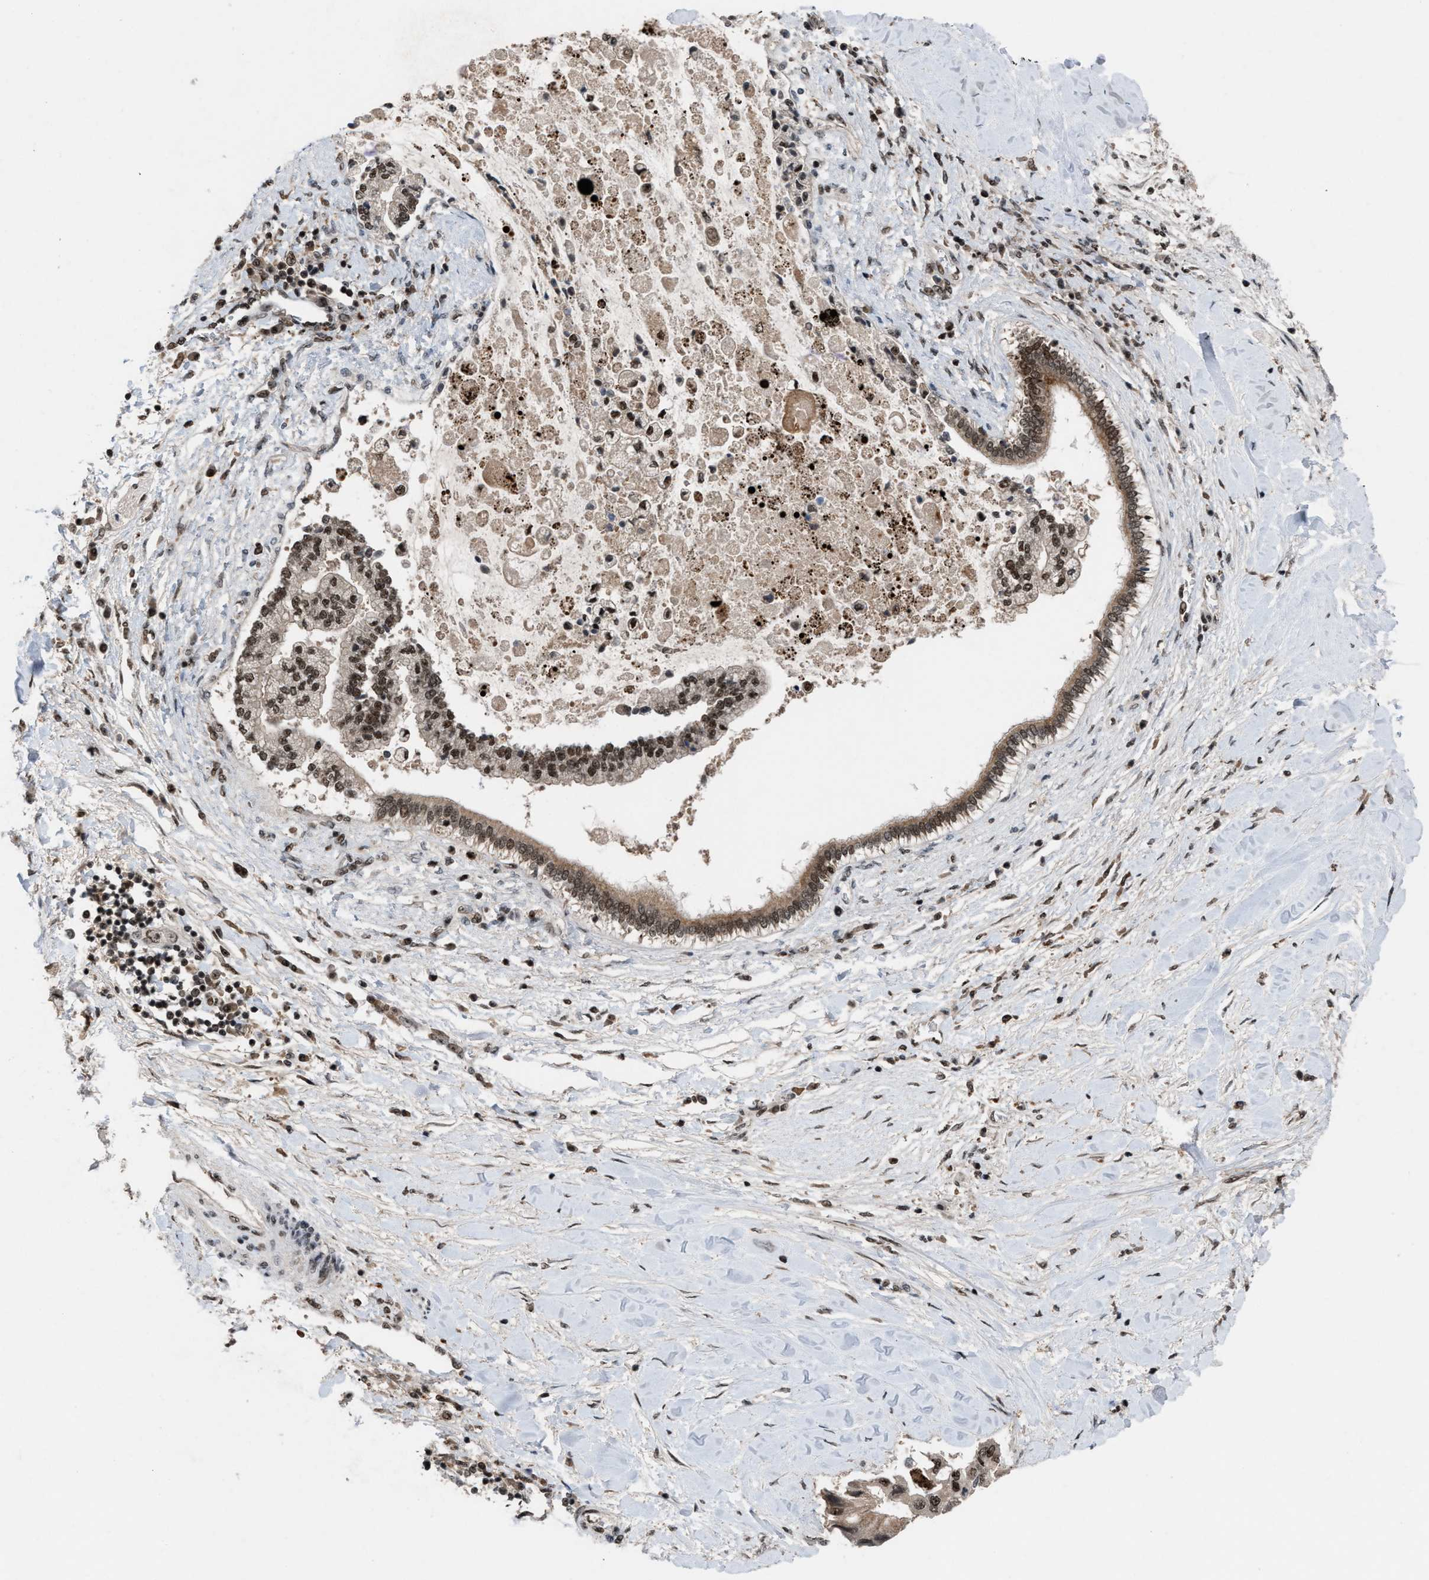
{"staining": {"intensity": "moderate", "quantity": ">75%", "location": "nuclear"}, "tissue": "liver cancer", "cell_type": "Tumor cells", "image_type": "cancer", "snomed": [{"axis": "morphology", "description": "Cholangiocarcinoma"}, {"axis": "topography", "description": "Liver"}], "caption": "IHC (DAB) staining of human liver cancer (cholangiocarcinoma) shows moderate nuclear protein positivity in about >75% of tumor cells.", "gene": "PRPF4", "patient": {"sex": "male", "age": 50}}